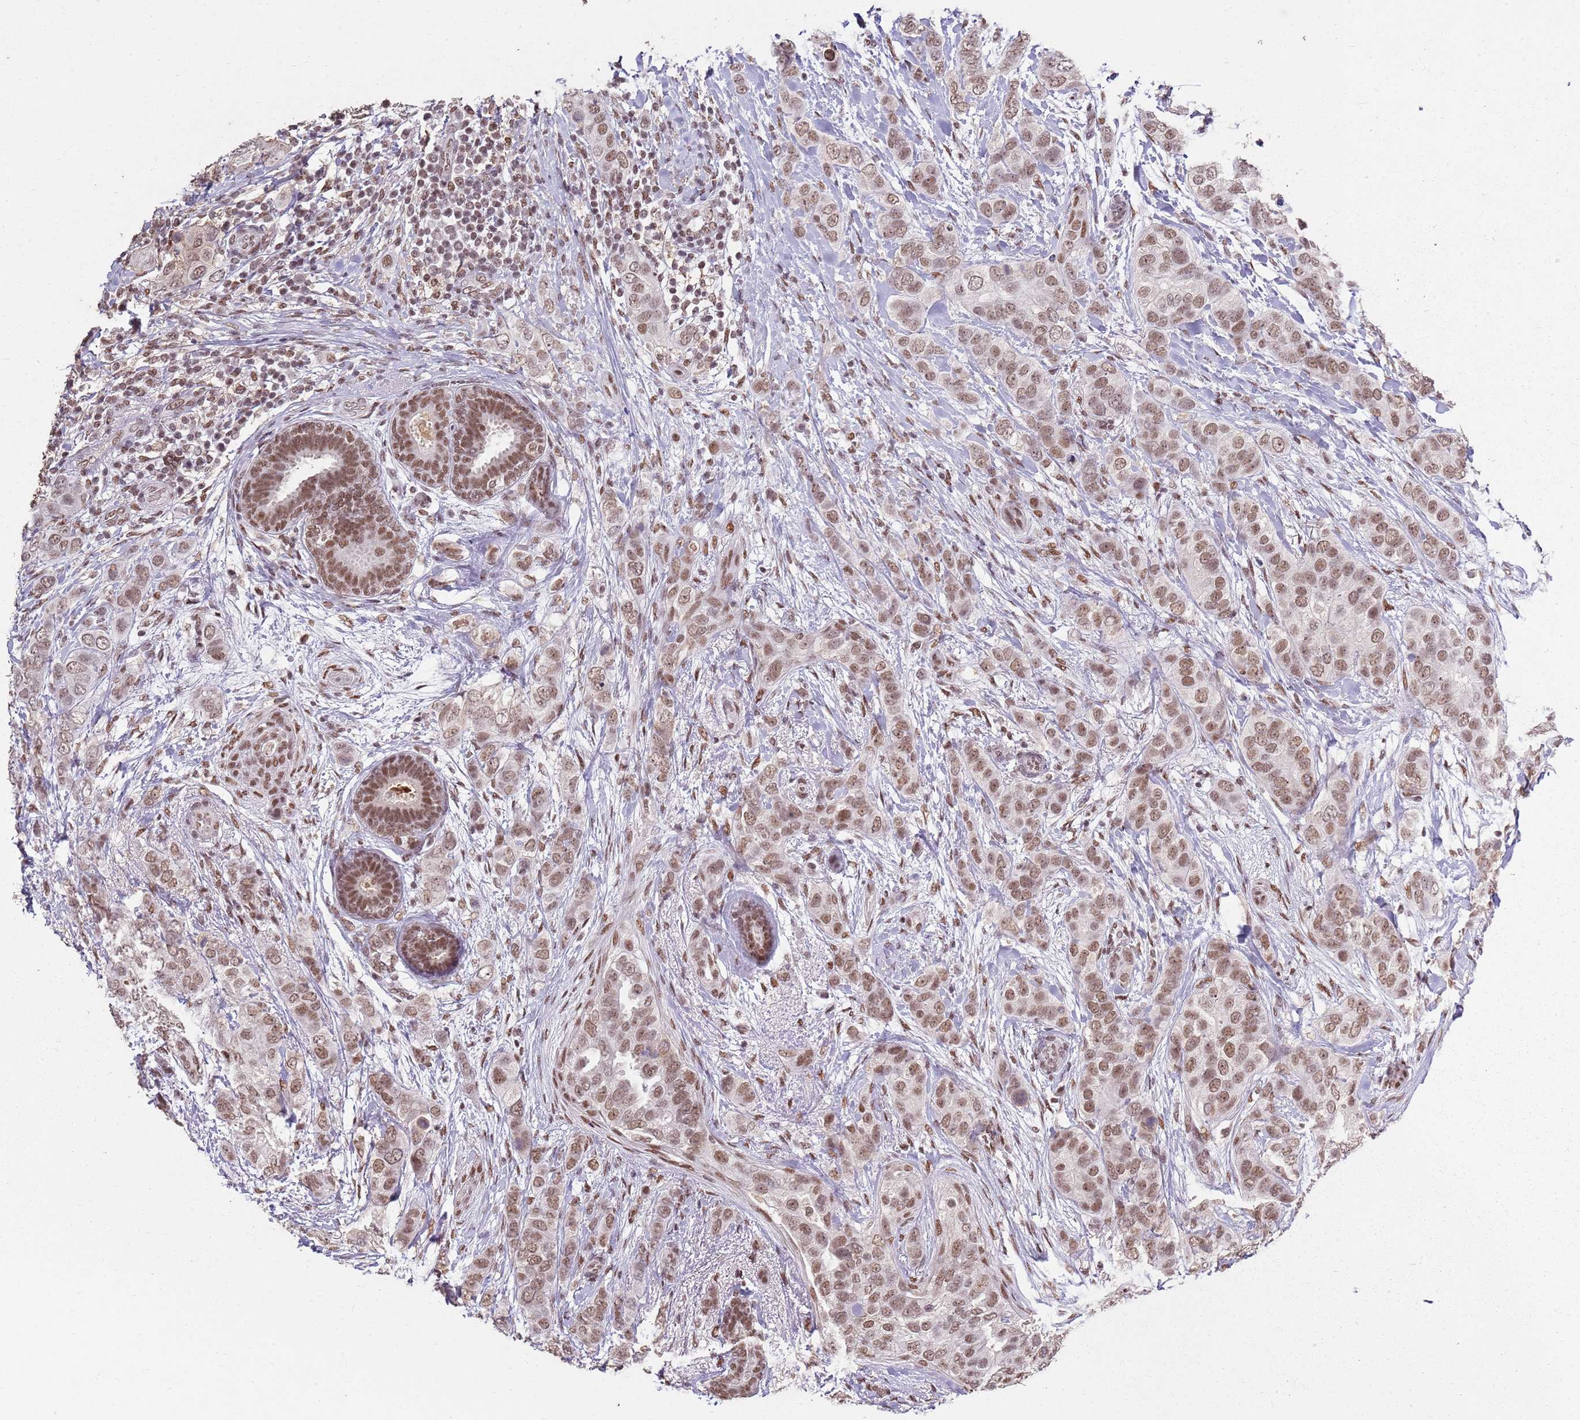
{"staining": {"intensity": "moderate", "quantity": ">75%", "location": "nuclear"}, "tissue": "breast cancer", "cell_type": "Tumor cells", "image_type": "cancer", "snomed": [{"axis": "morphology", "description": "Lobular carcinoma"}, {"axis": "topography", "description": "Breast"}], "caption": "A medium amount of moderate nuclear staining is identified in about >75% of tumor cells in breast cancer tissue. (DAB (3,3'-diaminobenzidine) = brown stain, brightfield microscopy at high magnification).", "gene": "ARL14EP", "patient": {"sex": "female", "age": 51}}